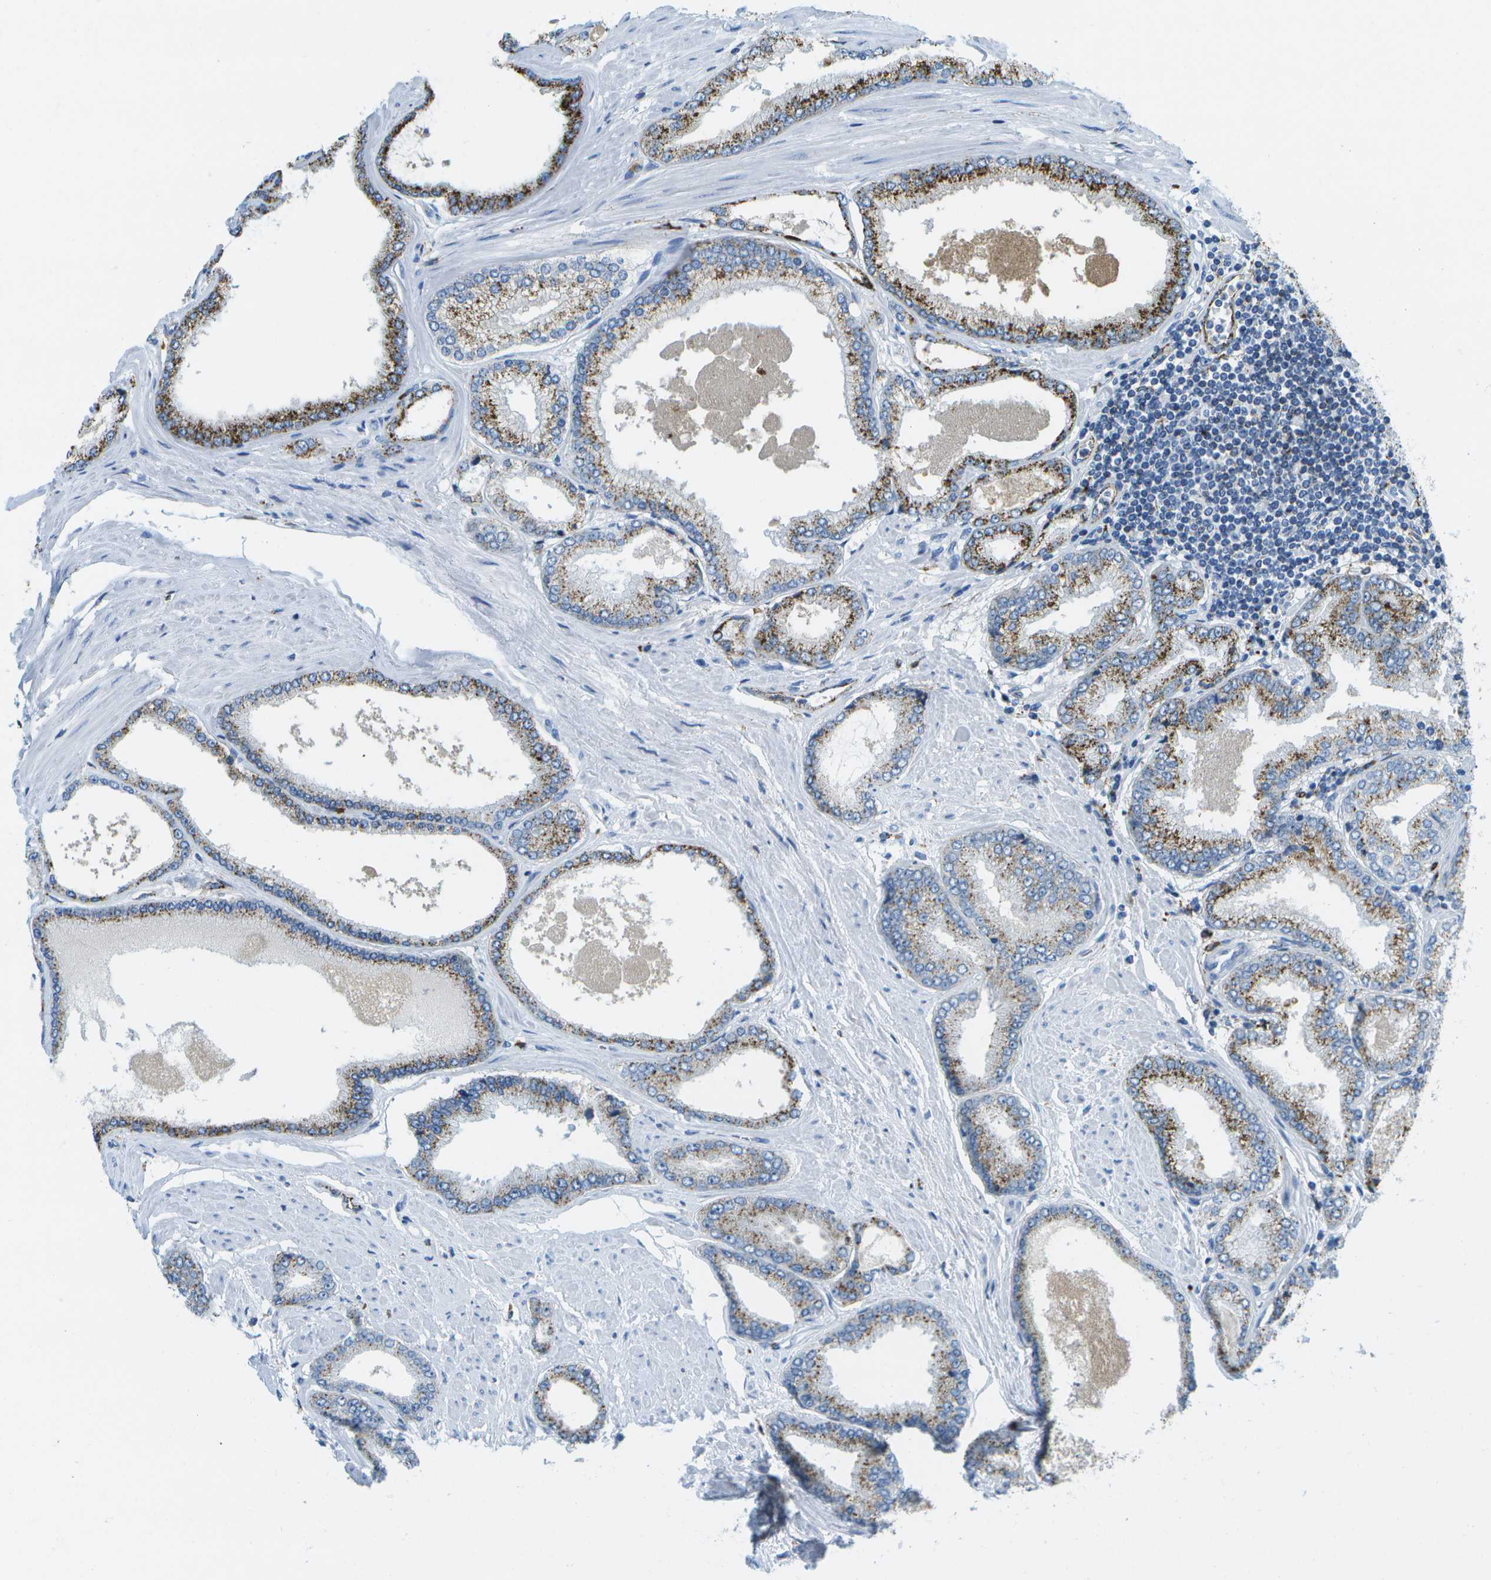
{"staining": {"intensity": "moderate", "quantity": "25%-75%", "location": "cytoplasmic/membranous"}, "tissue": "prostate cancer", "cell_type": "Tumor cells", "image_type": "cancer", "snomed": [{"axis": "morphology", "description": "Adenocarcinoma, High grade"}, {"axis": "topography", "description": "Prostate"}], "caption": "Prostate cancer tissue demonstrates moderate cytoplasmic/membranous expression in approximately 25%-75% of tumor cells", "gene": "PRCP", "patient": {"sex": "male", "age": 61}}